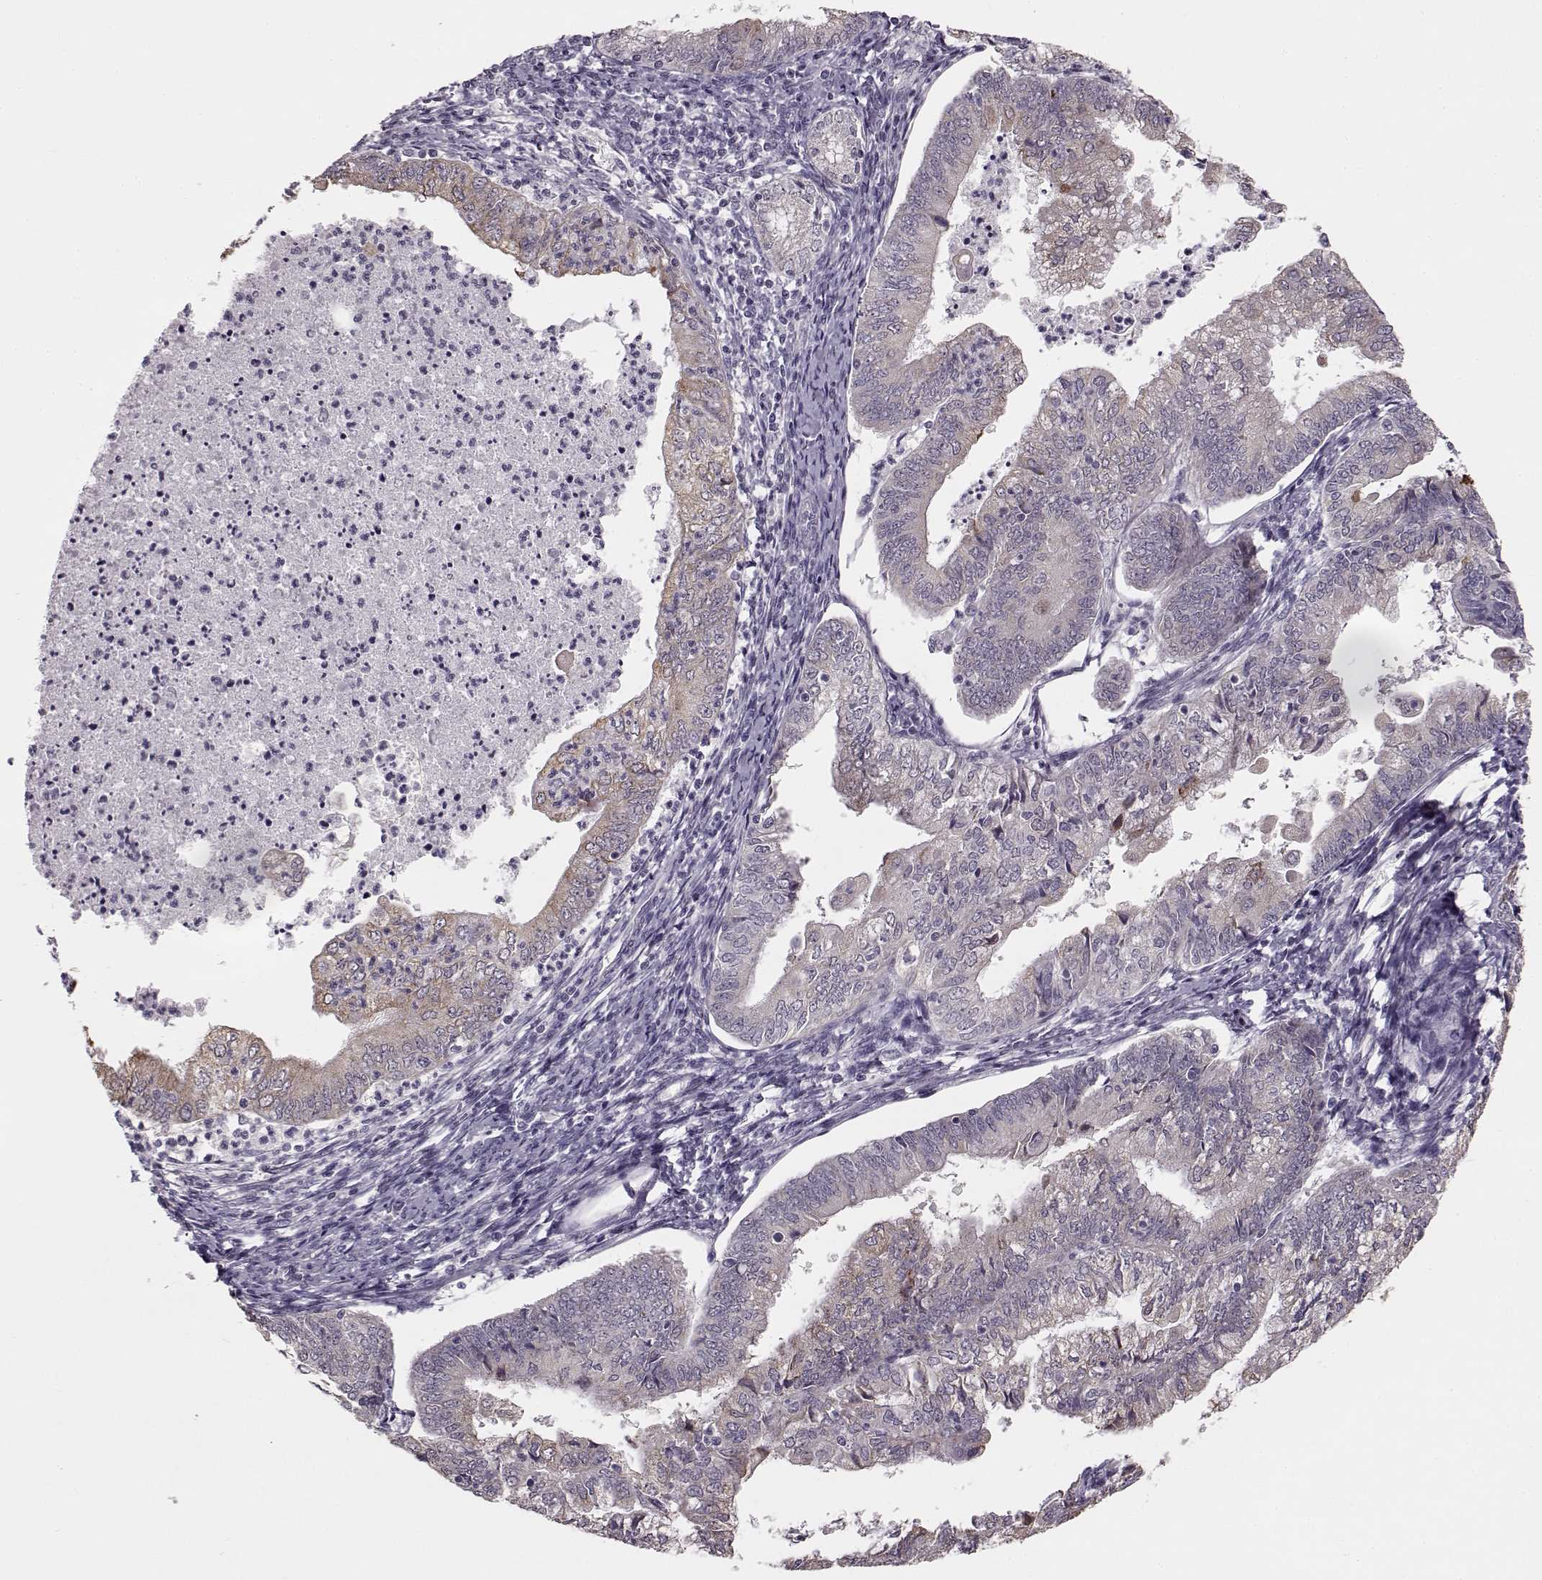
{"staining": {"intensity": "weak", "quantity": "<25%", "location": "cytoplasmic/membranous"}, "tissue": "endometrial cancer", "cell_type": "Tumor cells", "image_type": "cancer", "snomed": [{"axis": "morphology", "description": "Adenocarcinoma, NOS"}, {"axis": "topography", "description": "Endometrium"}], "caption": "Tumor cells are negative for brown protein staining in endometrial cancer.", "gene": "MAP6D1", "patient": {"sex": "female", "age": 55}}